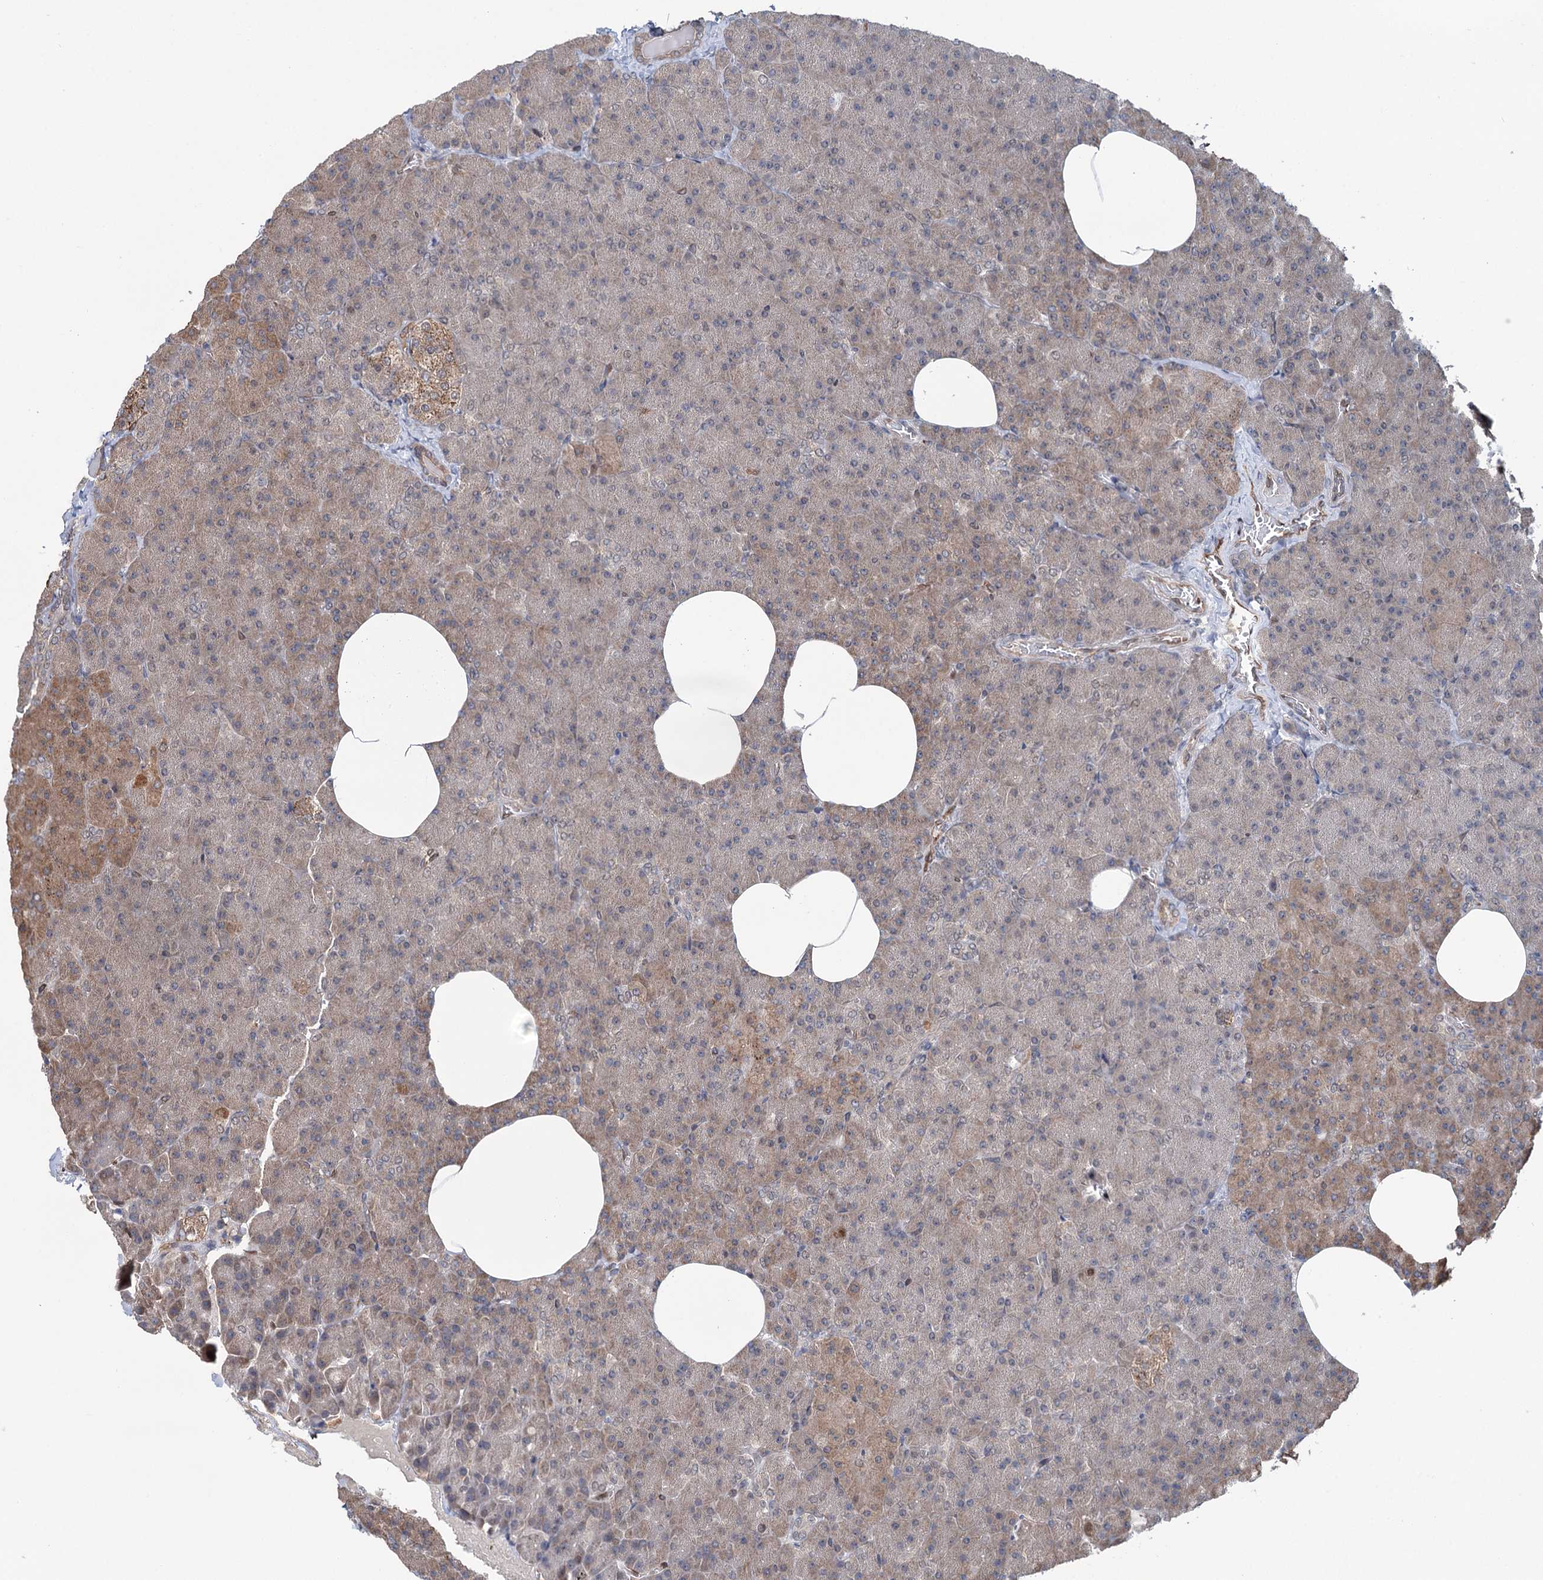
{"staining": {"intensity": "moderate", "quantity": "25%-75%", "location": "cytoplasmic/membranous"}, "tissue": "pancreas", "cell_type": "Exocrine glandular cells", "image_type": "normal", "snomed": [{"axis": "morphology", "description": "Normal tissue, NOS"}, {"axis": "morphology", "description": "Carcinoid, malignant, NOS"}, {"axis": "topography", "description": "Pancreas"}], "caption": "Immunohistochemistry (DAB (3,3'-diaminobenzidine)) staining of normal pancreas exhibits moderate cytoplasmic/membranous protein positivity in approximately 25%-75% of exocrine glandular cells.", "gene": "NCAPD2", "patient": {"sex": "female", "age": 35}}